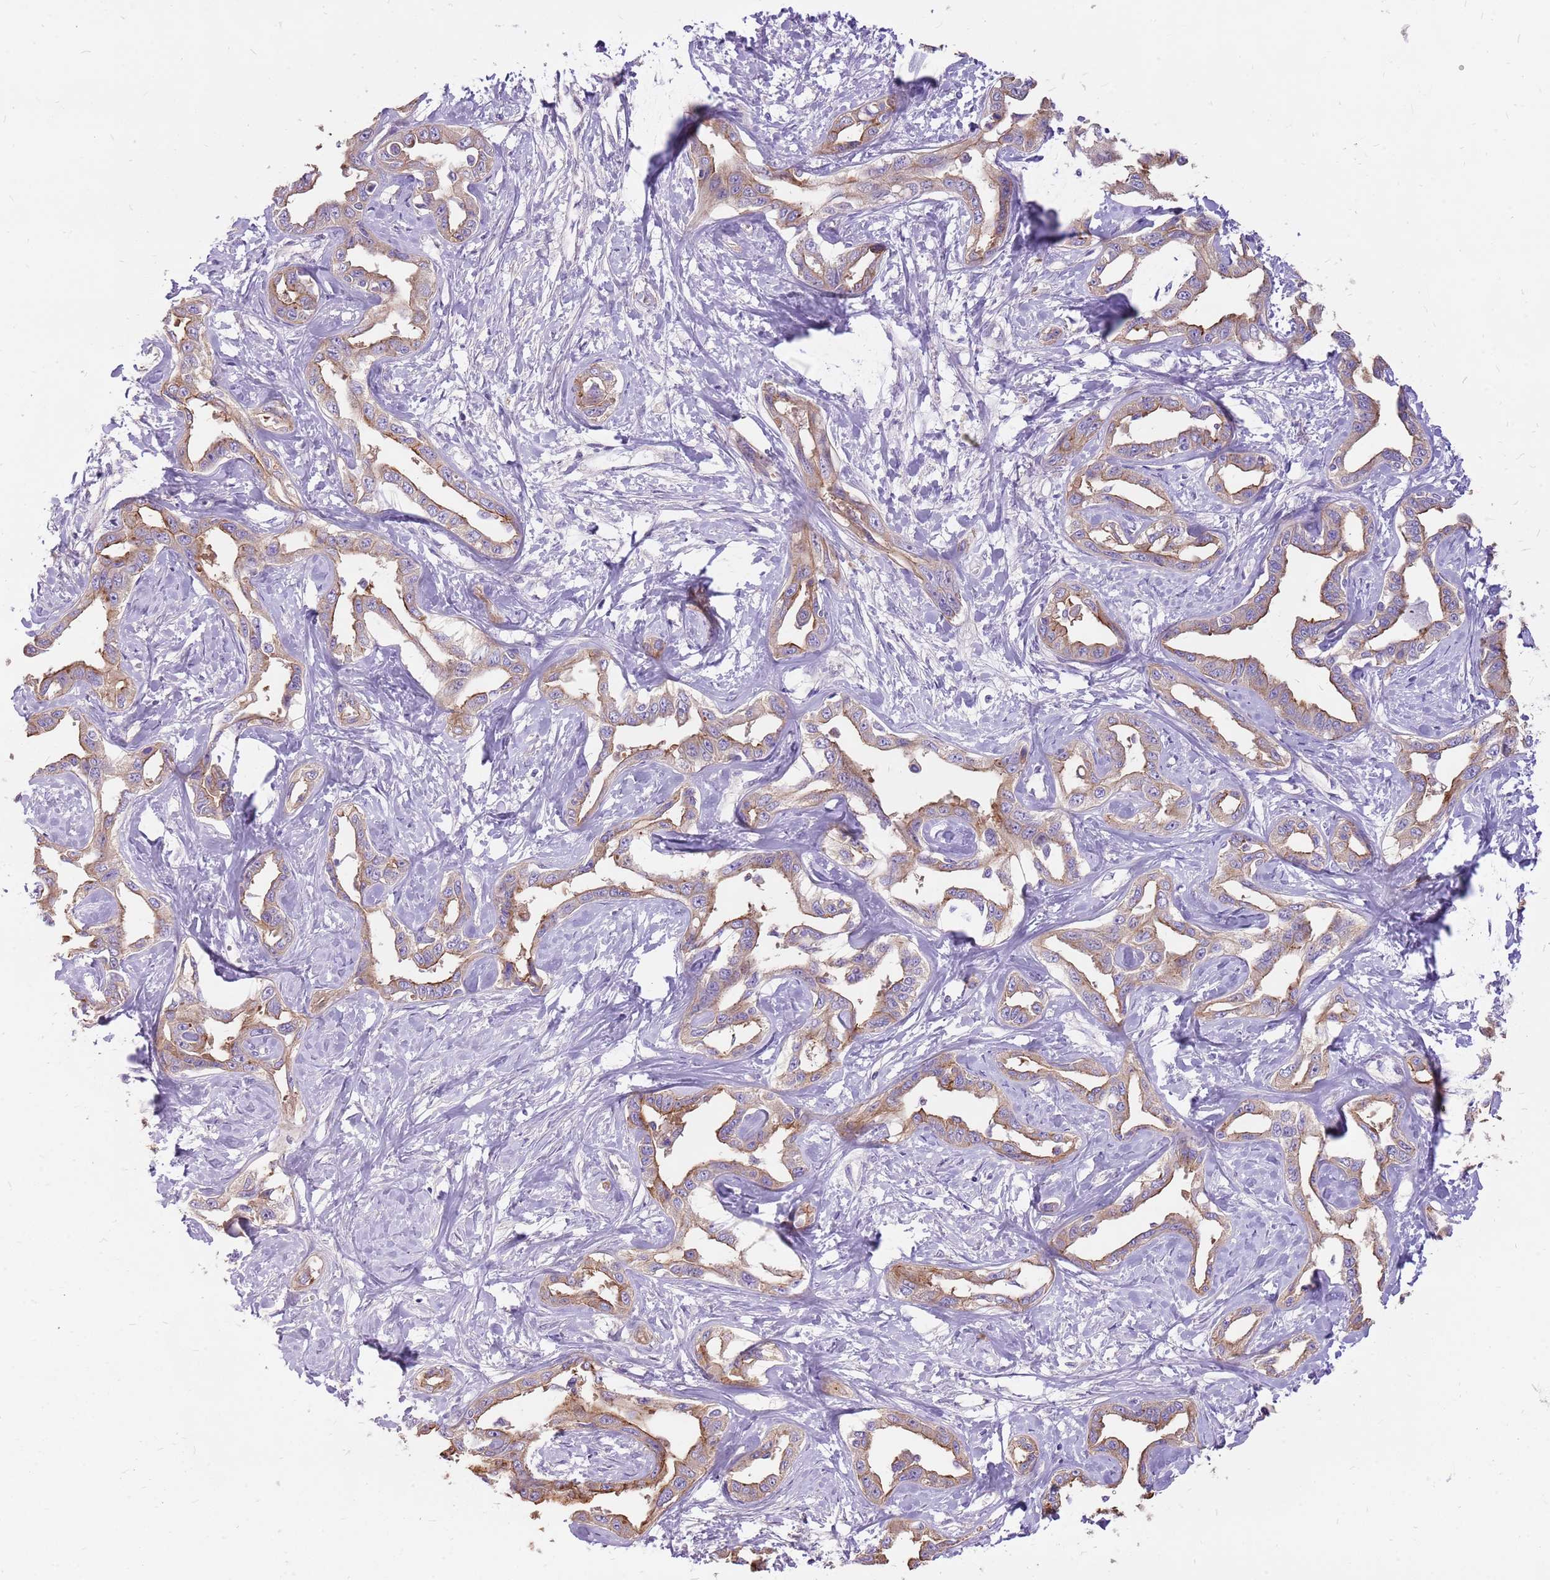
{"staining": {"intensity": "moderate", "quantity": "25%-75%", "location": "cytoplasmic/membranous"}, "tissue": "liver cancer", "cell_type": "Tumor cells", "image_type": "cancer", "snomed": [{"axis": "morphology", "description": "Cholangiocarcinoma"}, {"axis": "topography", "description": "Liver"}], "caption": "Immunohistochemical staining of liver cholangiocarcinoma shows medium levels of moderate cytoplasmic/membranous positivity in approximately 25%-75% of tumor cells. (IHC, brightfield microscopy, high magnification).", "gene": "WASHC4", "patient": {"sex": "male", "age": 59}}